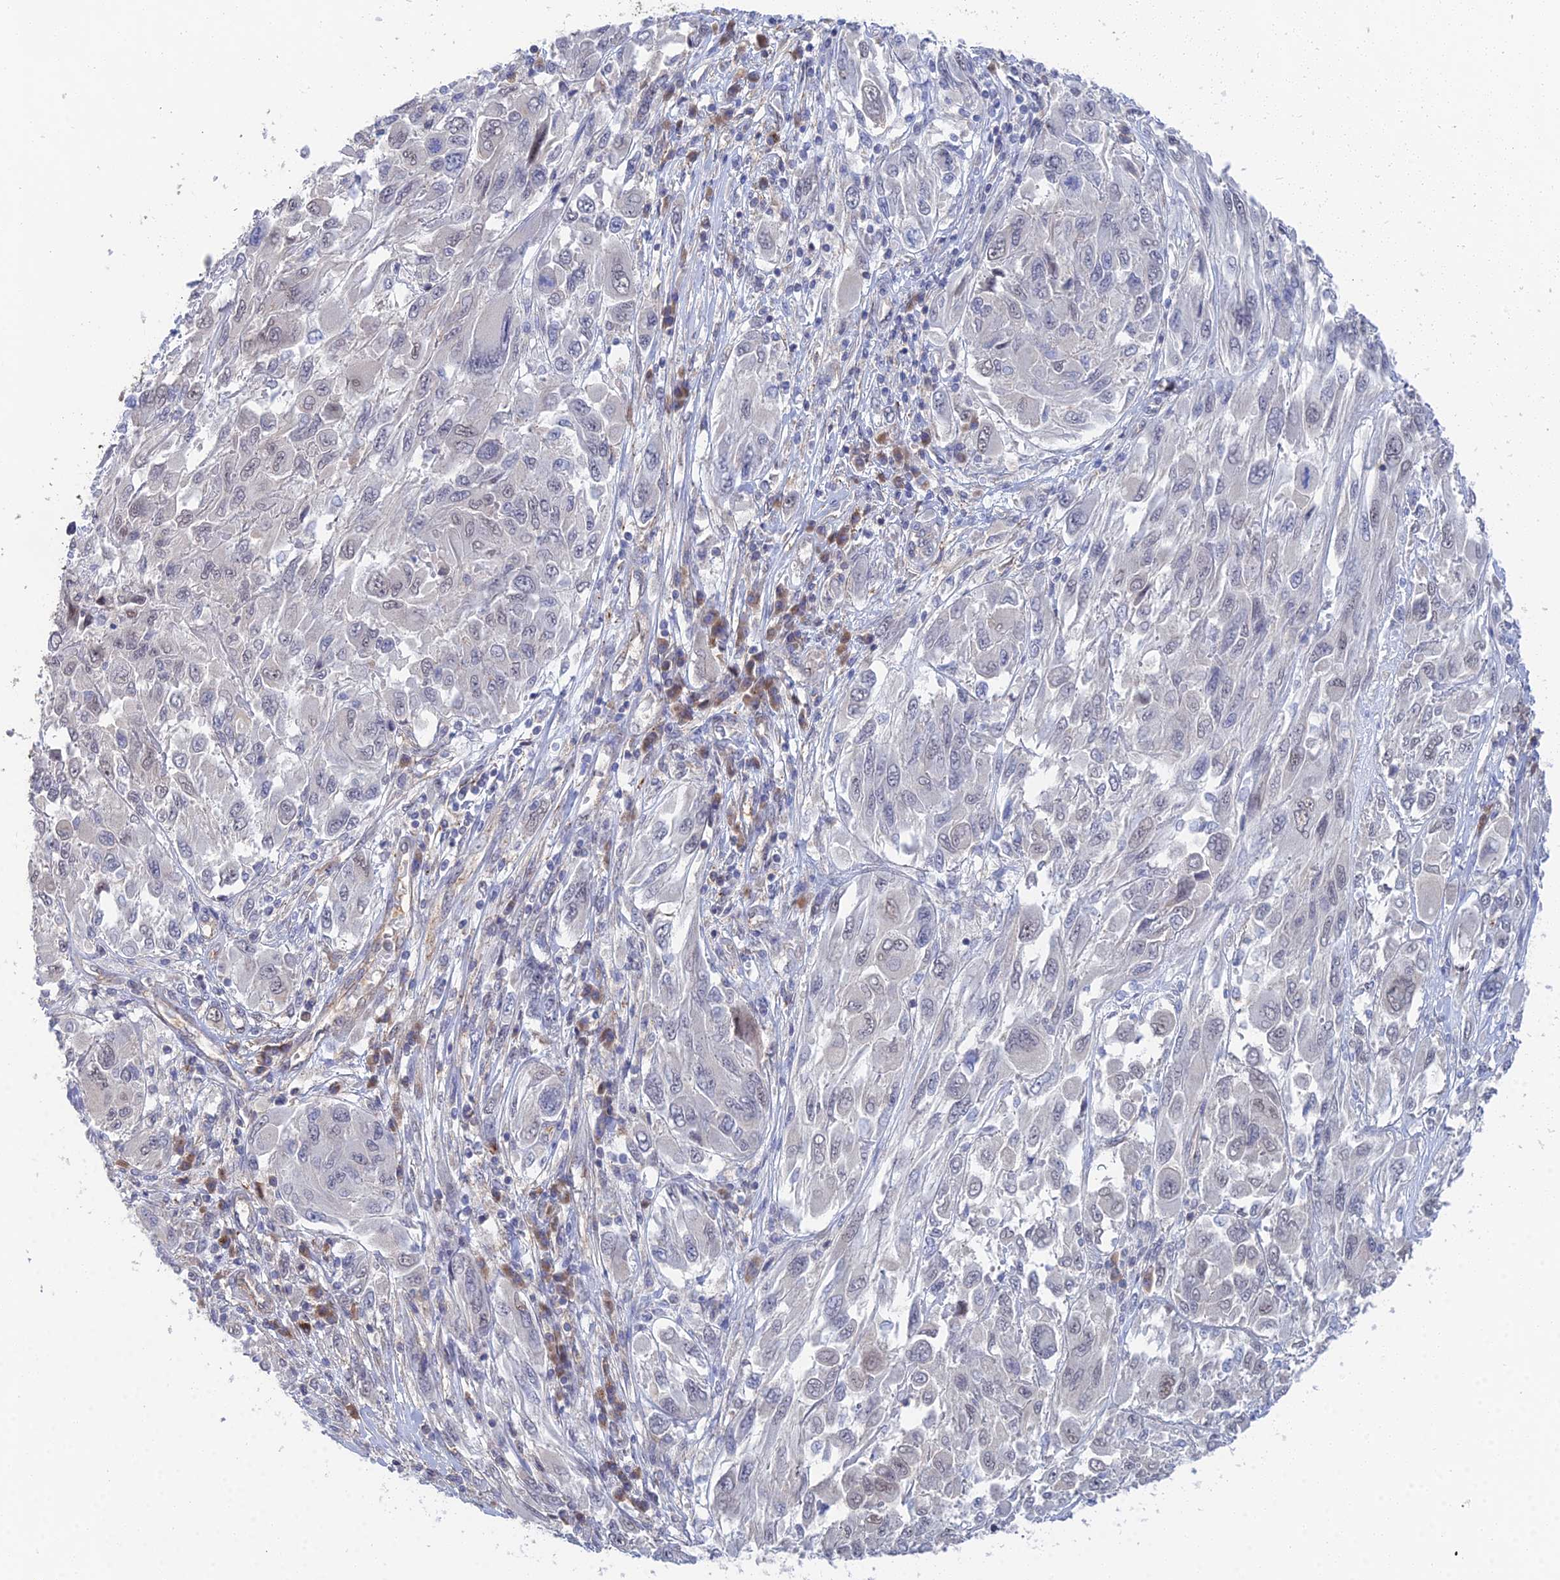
{"staining": {"intensity": "negative", "quantity": "none", "location": "none"}, "tissue": "melanoma", "cell_type": "Tumor cells", "image_type": "cancer", "snomed": [{"axis": "morphology", "description": "Malignant melanoma, NOS"}, {"axis": "topography", "description": "Skin"}], "caption": "This is an immunohistochemistry (IHC) photomicrograph of malignant melanoma. There is no staining in tumor cells.", "gene": "DNAH14", "patient": {"sex": "female", "age": 91}}